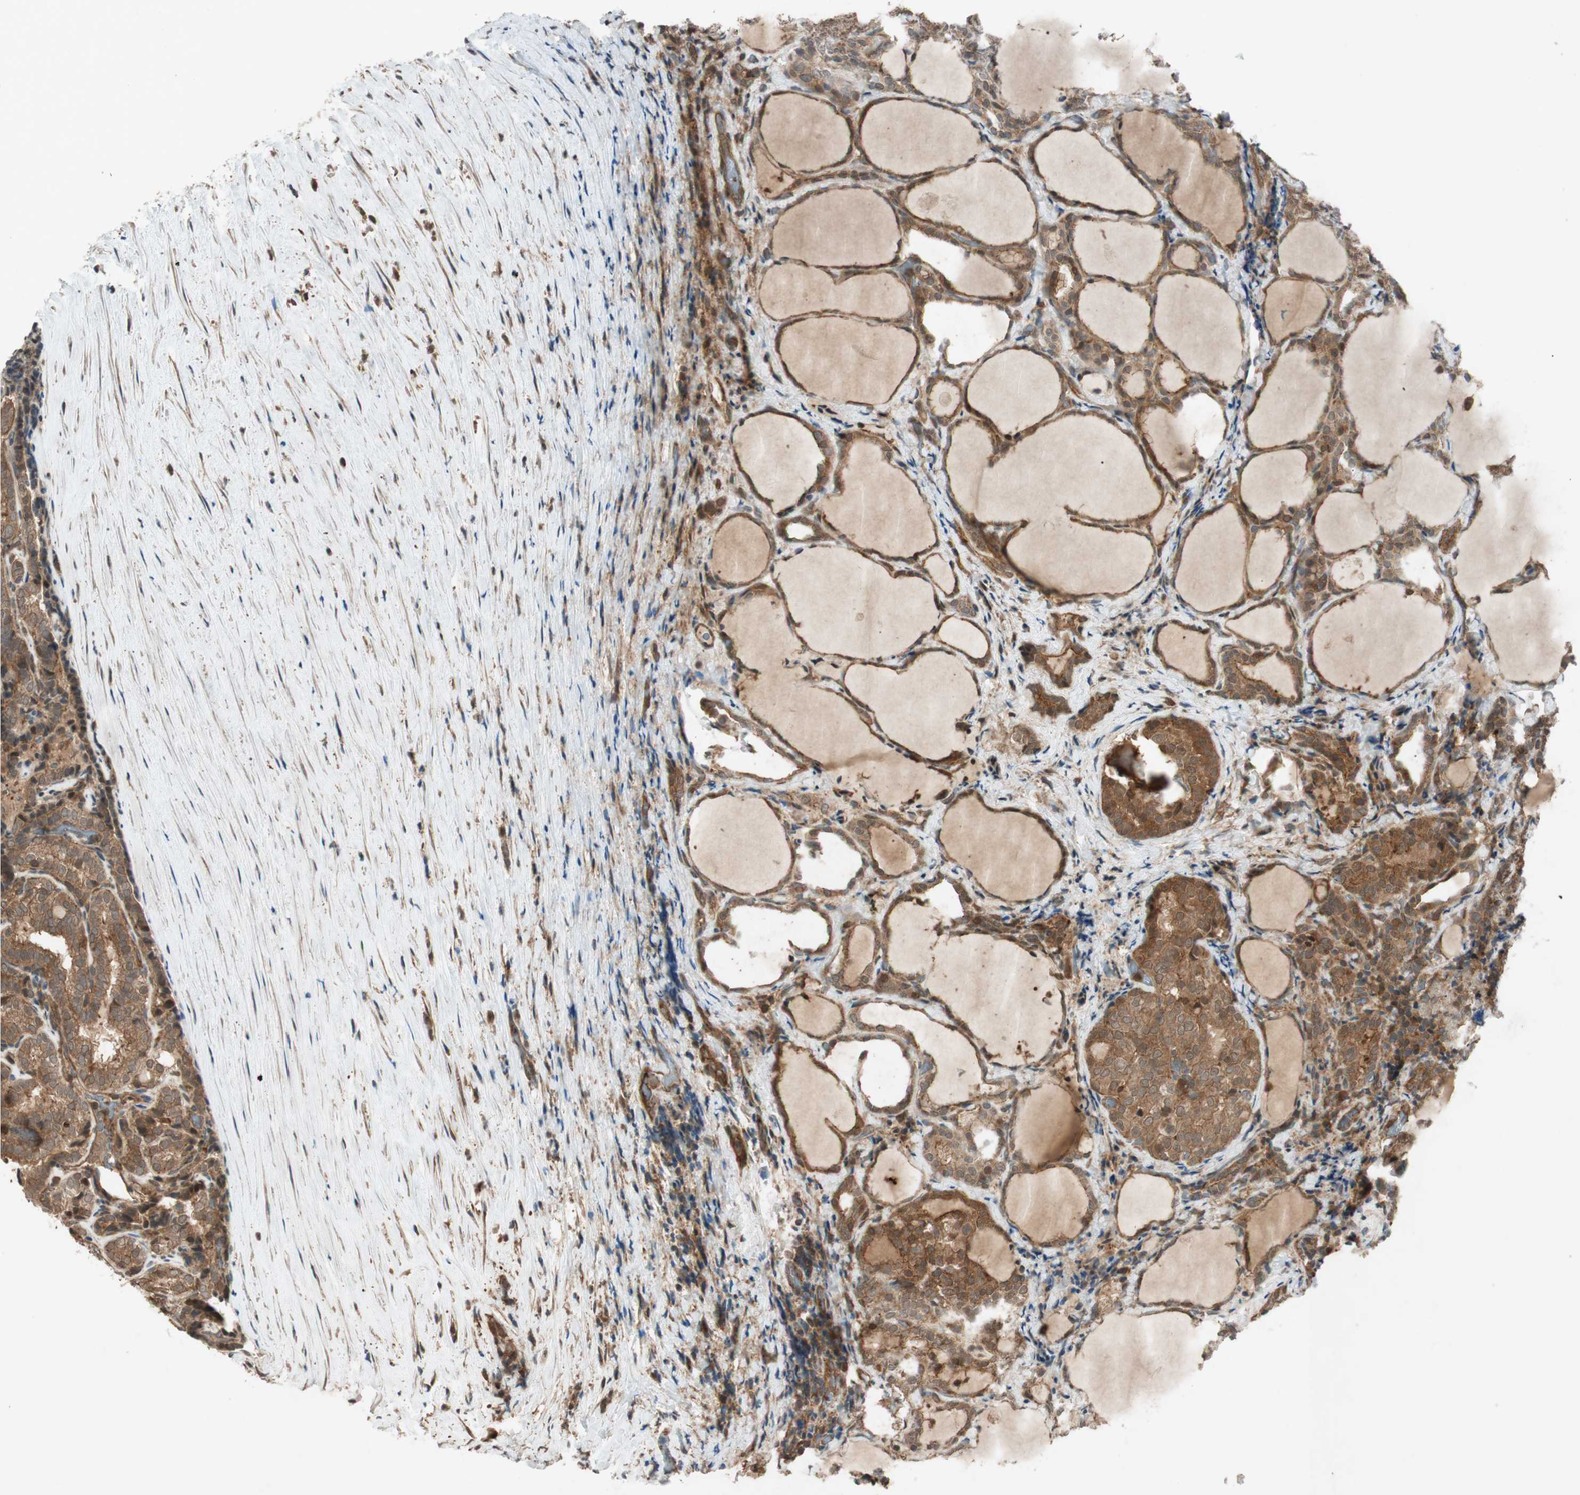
{"staining": {"intensity": "moderate", "quantity": ">75%", "location": "cytoplasmic/membranous"}, "tissue": "thyroid cancer", "cell_type": "Tumor cells", "image_type": "cancer", "snomed": [{"axis": "morphology", "description": "Normal tissue, NOS"}, {"axis": "morphology", "description": "Papillary adenocarcinoma, NOS"}, {"axis": "topography", "description": "Thyroid gland"}], "caption": "About >75% of tumor cells in thyroid cancer (papillary adenocarcinoma) display moderate cytoplasmic/membranous protein positivity as visualized by brown immunohistochemical staining.", "gene": "EPHA8", "patient": {"sex": "female", "age": 30}}